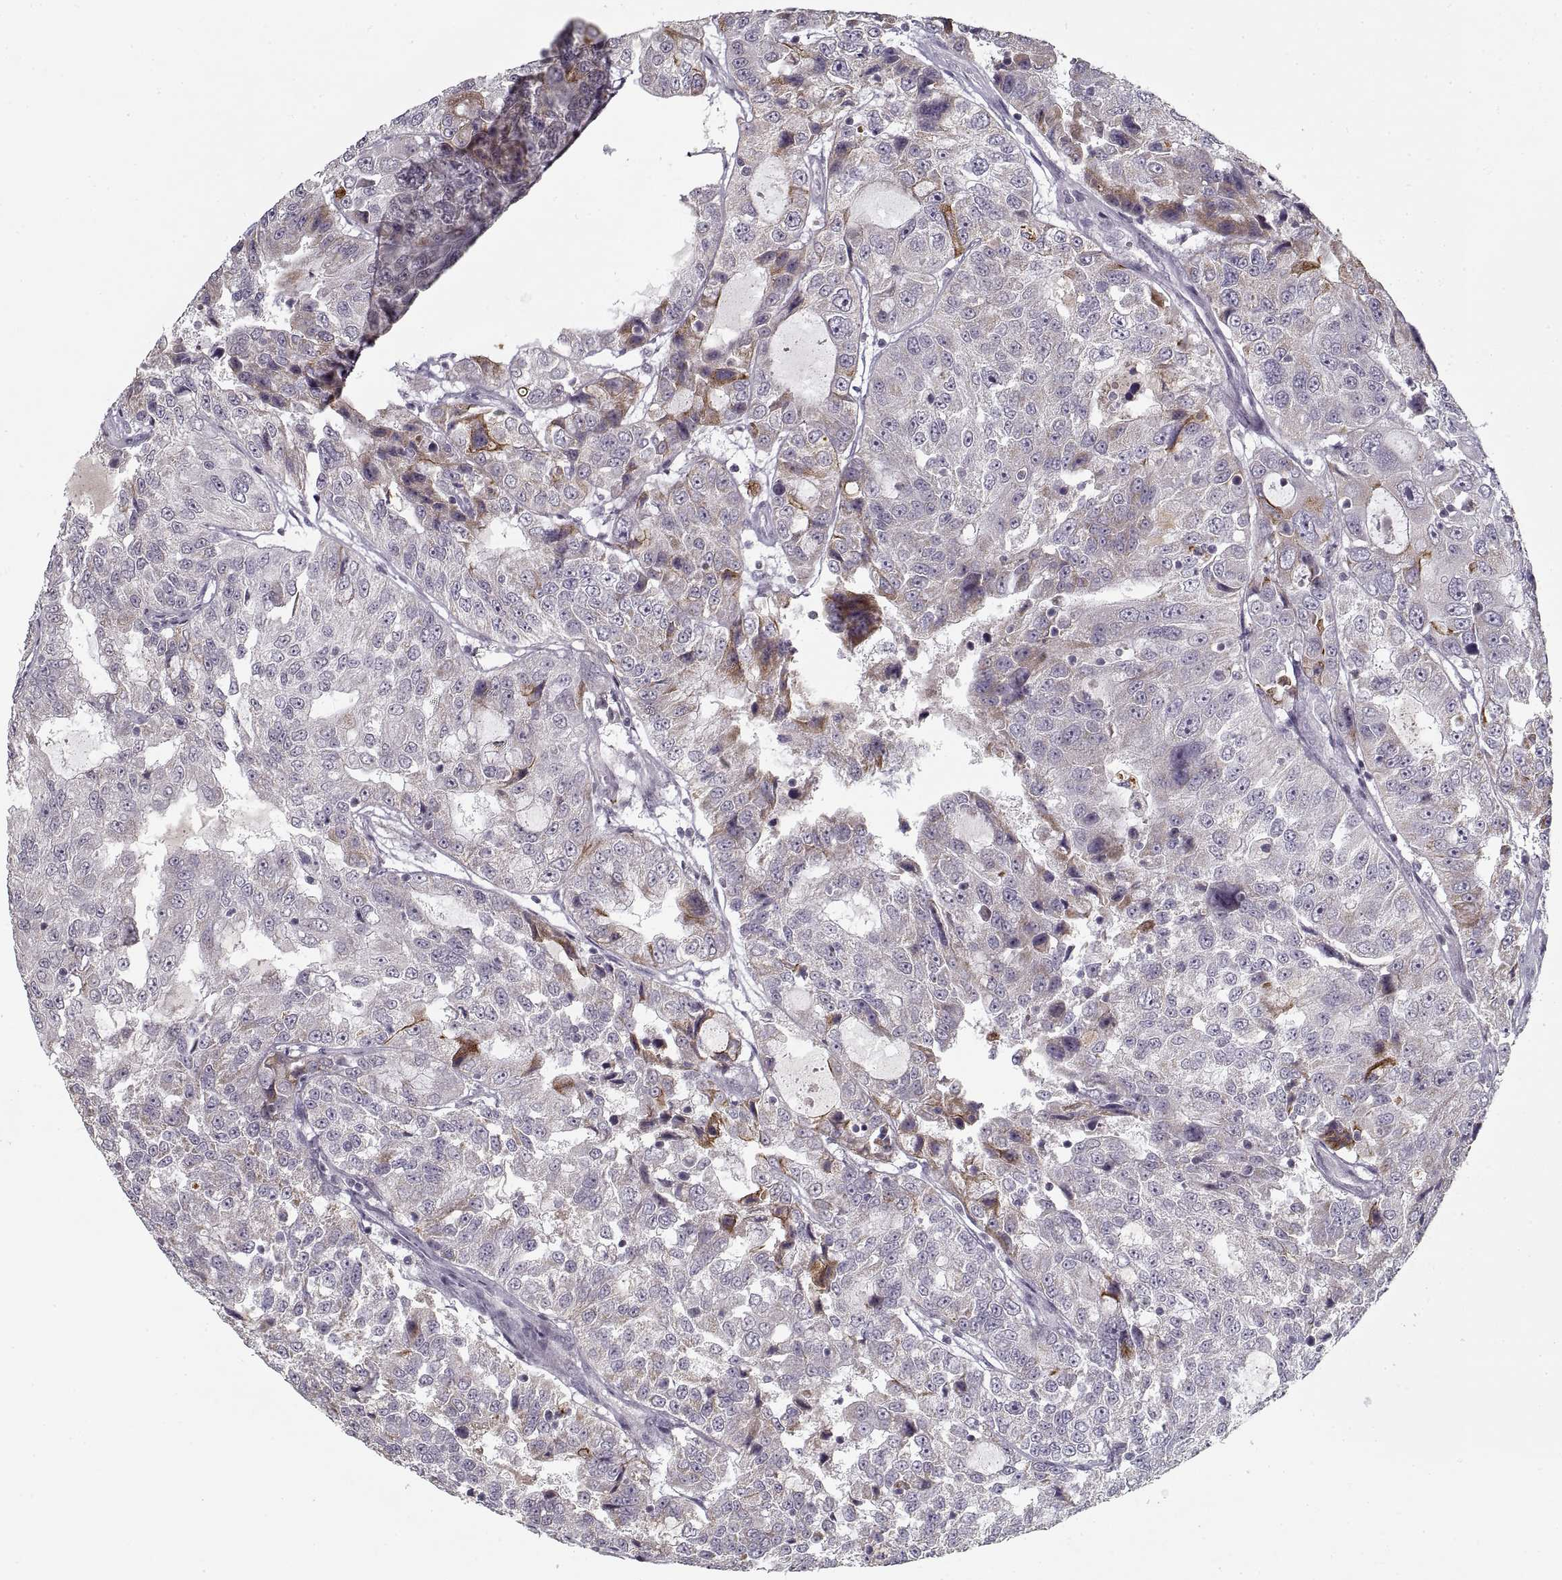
{"staining": {"intensity": "moderate", "quantity": "<25%", "location": "cytoplasmic/membranous"}, "tissue": "urothelial cancer", "cell_type": "Tumor cells", "image_type": "cancer", "snomed": [{"axis": "morphology", "description": "Urothelial carcinoma, NOS"}, {"axis": "morphology", "description": "Urothelial carcinoma, High grade"}, {"axis": "topography", "description": "Urinary bladder"}], "caption": "Transitional cell carcinoma tissue shows moderate cytoplasmic/membranous staining in about <25% of tumor cells, visualized by immunohistochemistry. The staining was performed using DAB to visualize the protein expression in brown, while the nuclei were stained in blue with hematoxylin (Magnification: 20x).", "gene": "GAD2", "patient": {"sex": "female", "age": 73}}